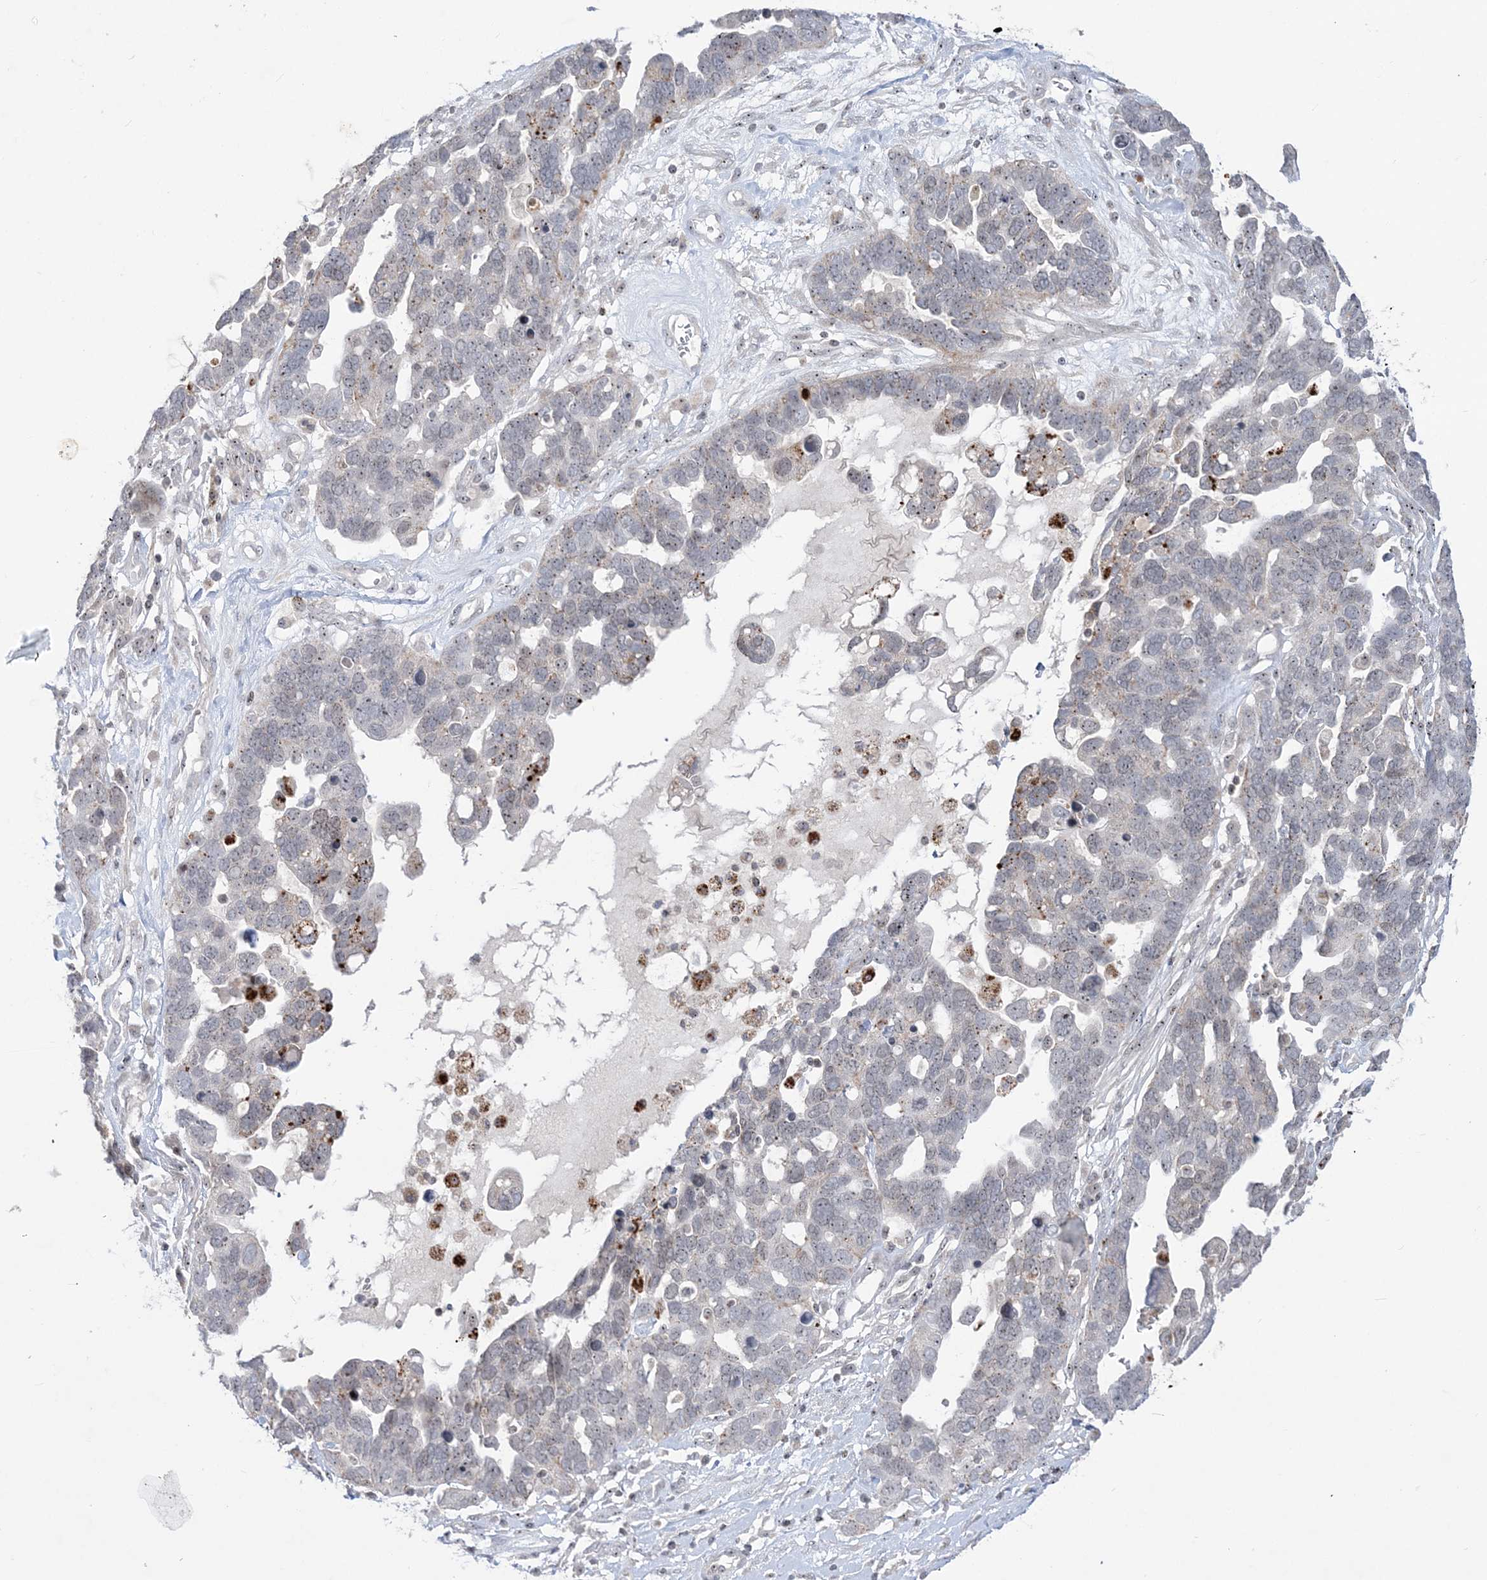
{"staining": {"intensity": "weak", "quantity": "<25%", "location": "nuclear"}, "tissue": "ovarian cancer", "cell_type": "Tumor cells", "image_type": "cancer", "snomed": [{"axis": "morphology", "description": "Cystadenocarcinoma, serous, NOS"}, {"axis": "topography", "description": "Ovary"}], "caption": "A high-resolution image shows immunohistochemistry (IHC) staining of ovarian cancer (serous cystadenocarcinoma), which shows no significant positivity in tumor cells.", "gene": "SH3BP4", "patient": {"sex": "female", "age": 54}}